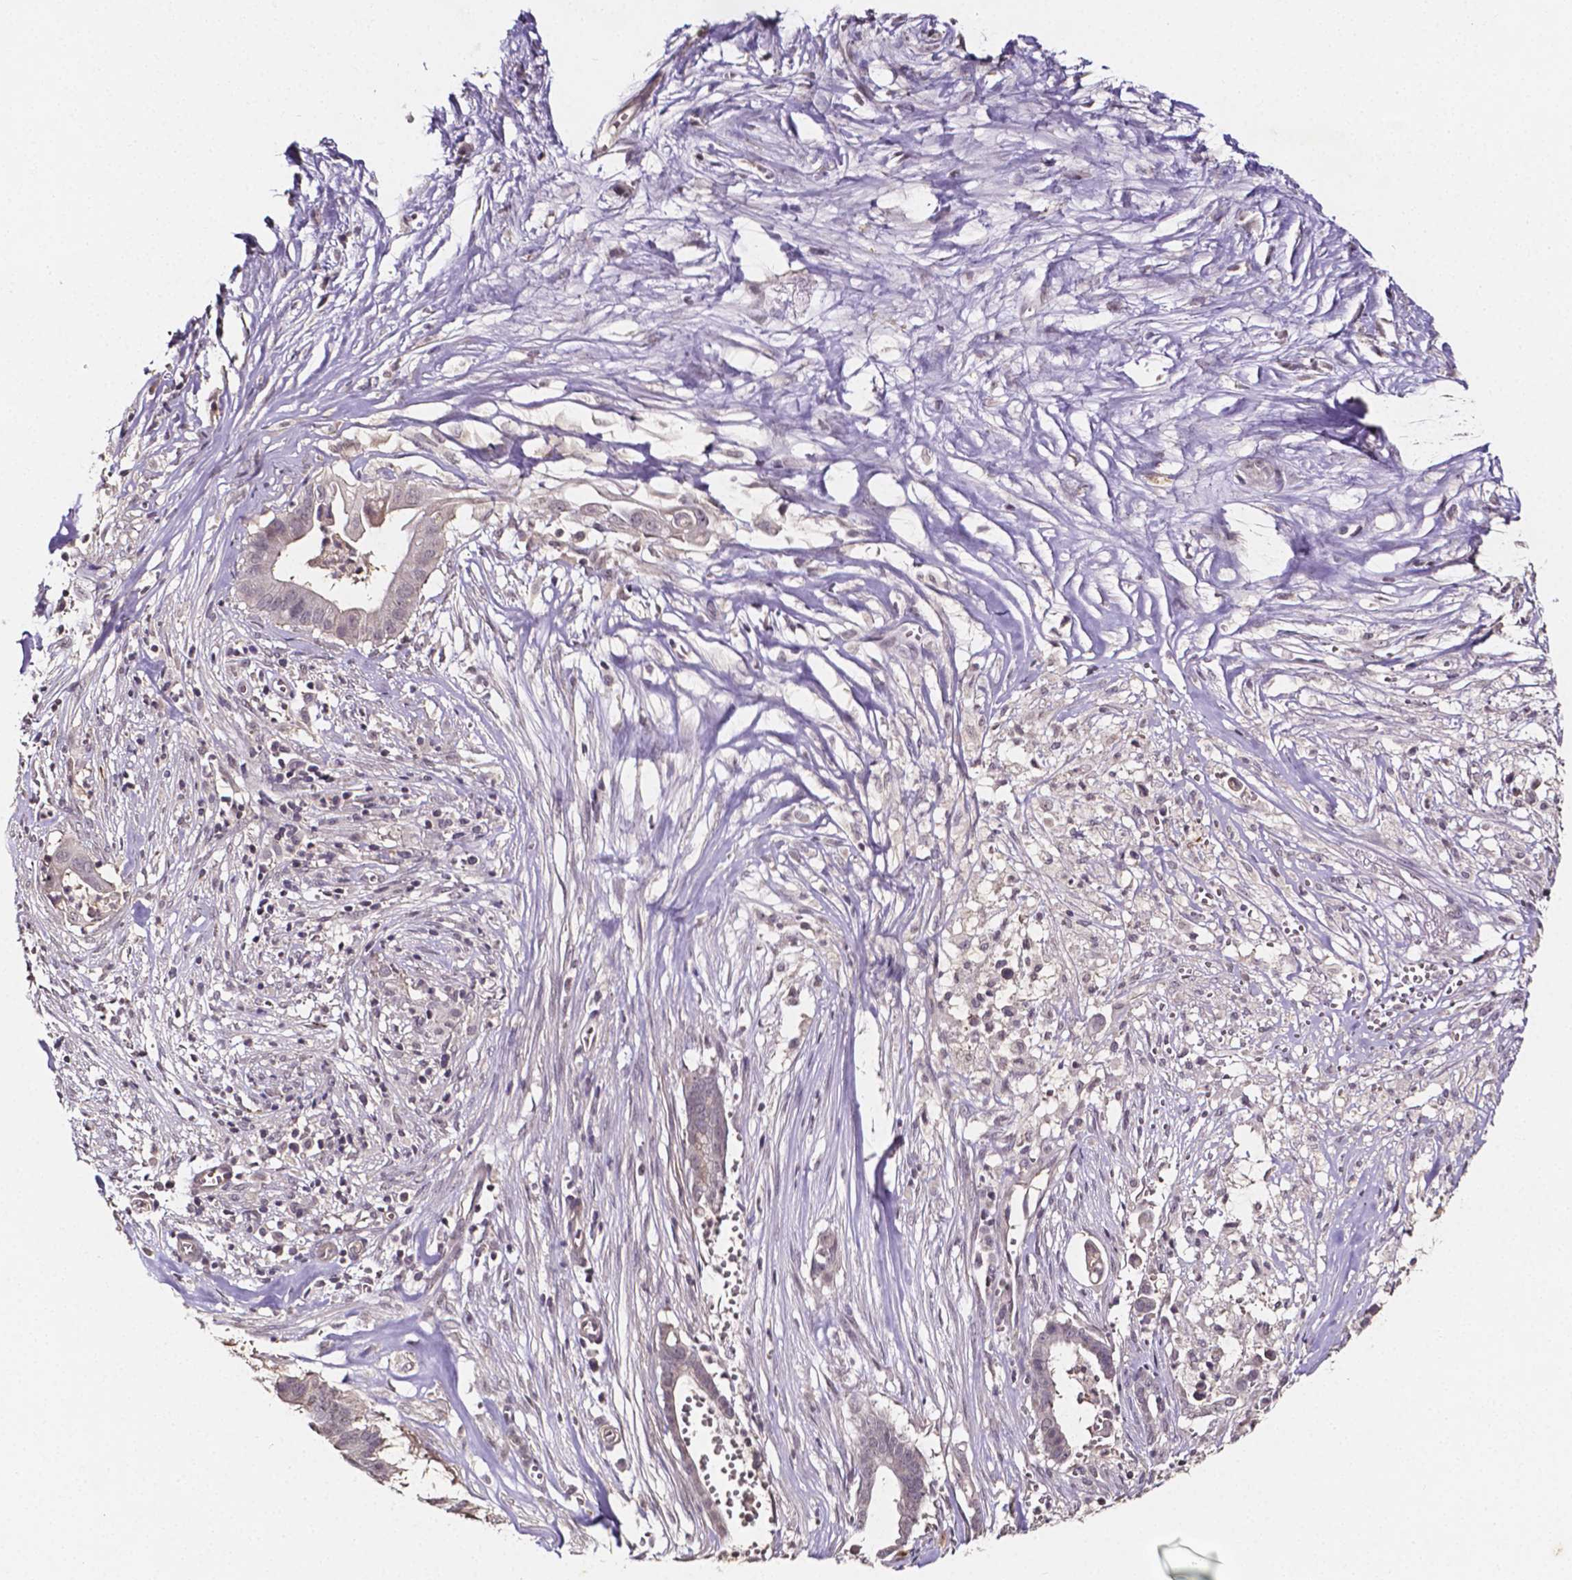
{"staining": {"intensity": "negative", "quantity": "none", "location": "none"}, "tissue": "pancreatic cancer", "cell_type": "Tumor cells", "image_type": "cancer", "snomed": [{"axis": "morphology", "description": "Adenocarcinoma, NOS"}, {"axis": "topography", "description": "Pancreas"}], "caption": "Histopathology image shows no significant protein staining in tumor cells of pancreatic adenocarcinoma.", "gene": "NRGN", "patient": {"sex": "male", "age": 61}}